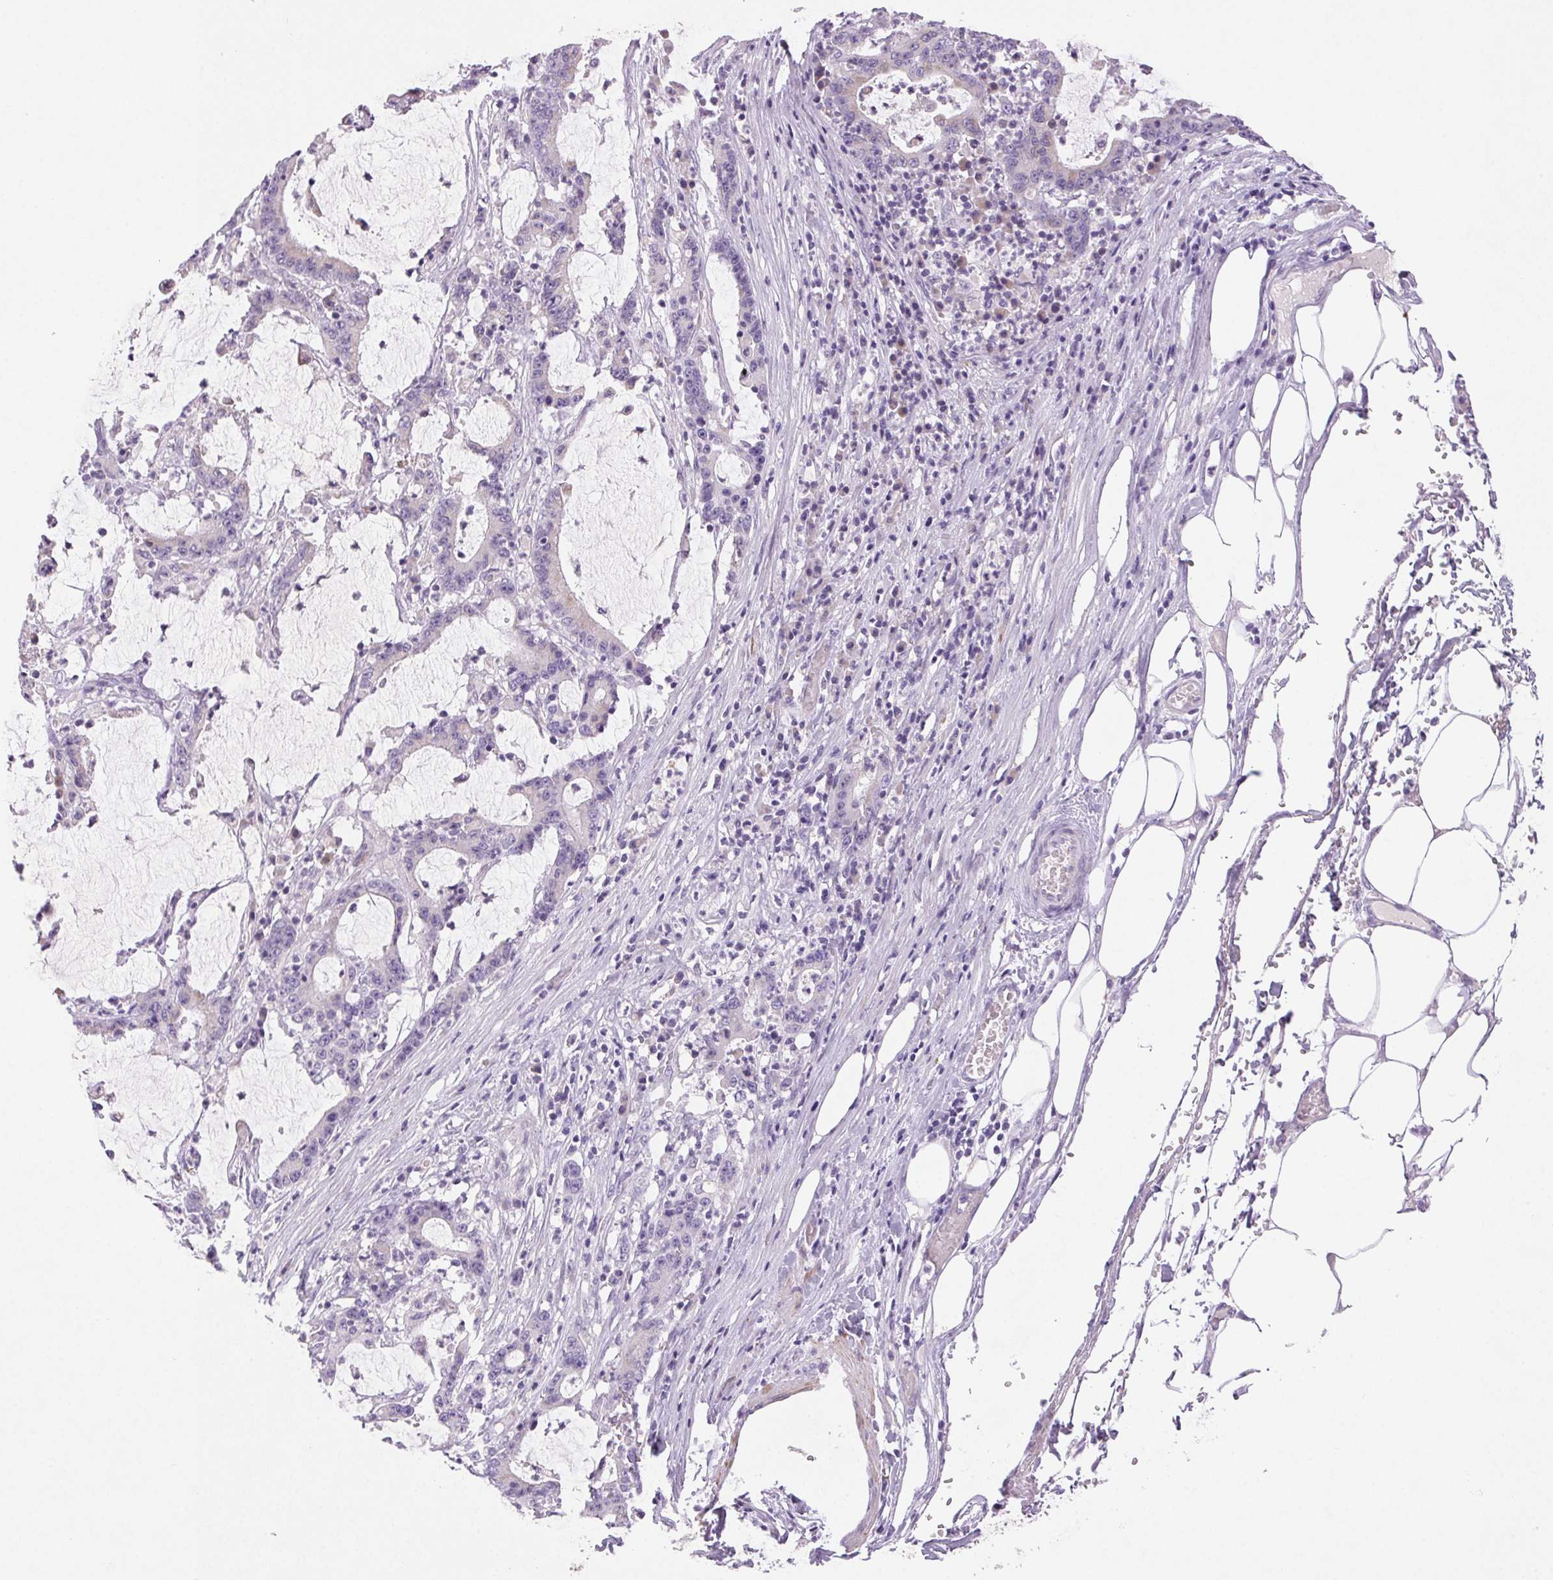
{"staining": {"intensity": "negative", "quantity": "none", "location": "none"}, "tissue": "stomach cancer", "cell_type": "Tumor cells", "image_type": "cancer", "snomed": [{"axis": "morphology", "description": "Adenocarcinoma, NOS"}, {"axis": "topography", "description": "Stomach, upper"}], "caption": "Immunohistochemical staining of stomach cancer (adenocarcinoma) displays no significant expression in tumor cells.", "gene": "ARHGAP11B", "patient": {"sex": "male", "age": 68}}